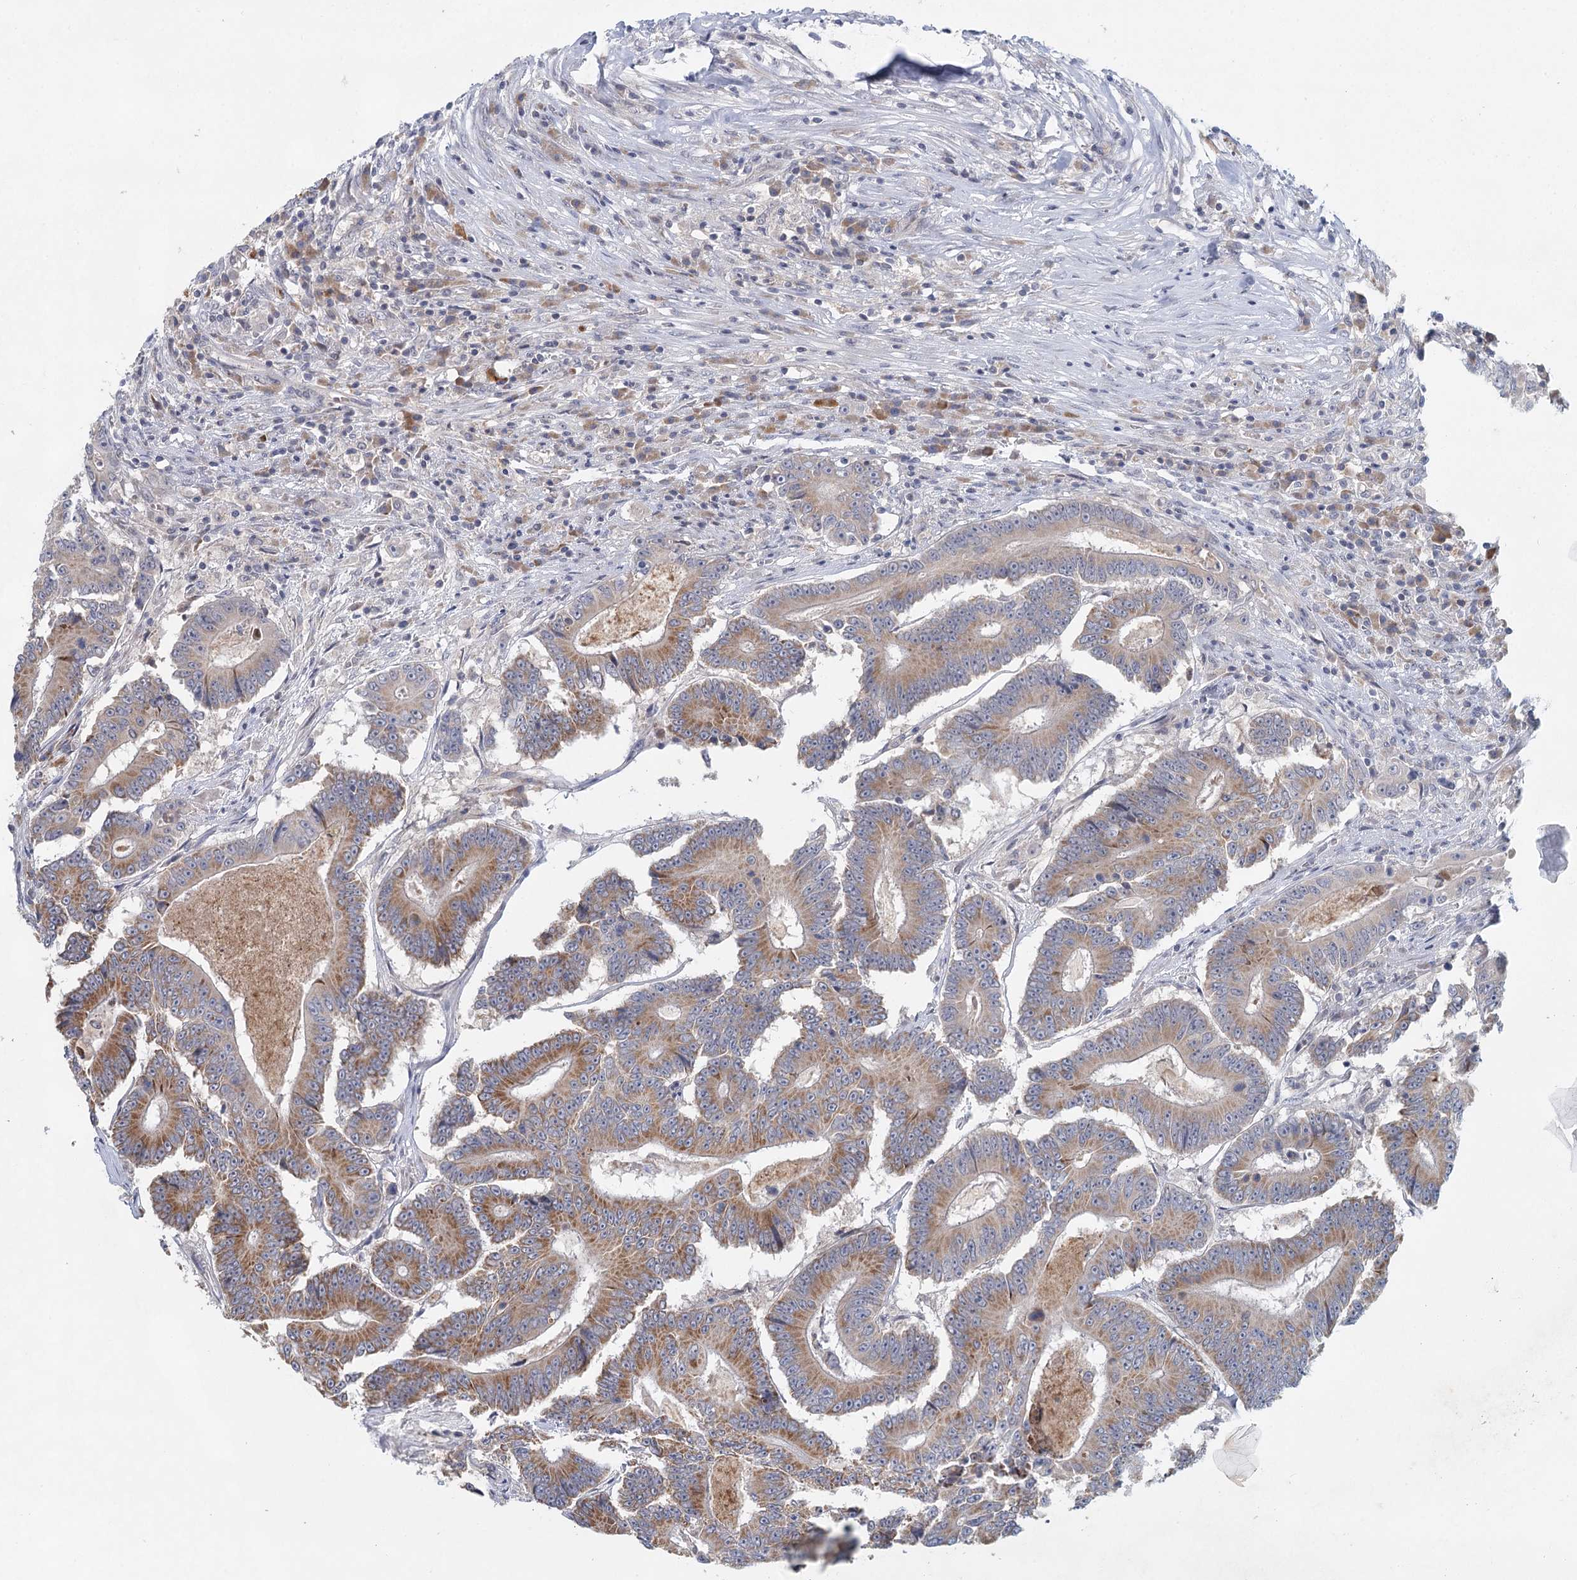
{"staining": {"intensity": "moderate", "quantity": ">75%", "location": "cytoplasmic/membranous"}, "tissue": "colorectal cancer", "cell_type": "Tumor cells", "image_type": "cancer", "snomed": [{"axis": "morphology", "description": "Adenocarcinoma, NOS"}, {"axis": "topography", "description": "Colon"}], "caption": "This photomicrograph reveals colorectal cancer (adenocarcinoma) stained with immunohistochemistry to label a protein in brown. The cytoplasmic/membranous of tumor cells show moderate positivity for the protein. Nuclei are counter-stained blue.", "gene": "BLTP1", "patient": {"sex": "male", "age": 83}}